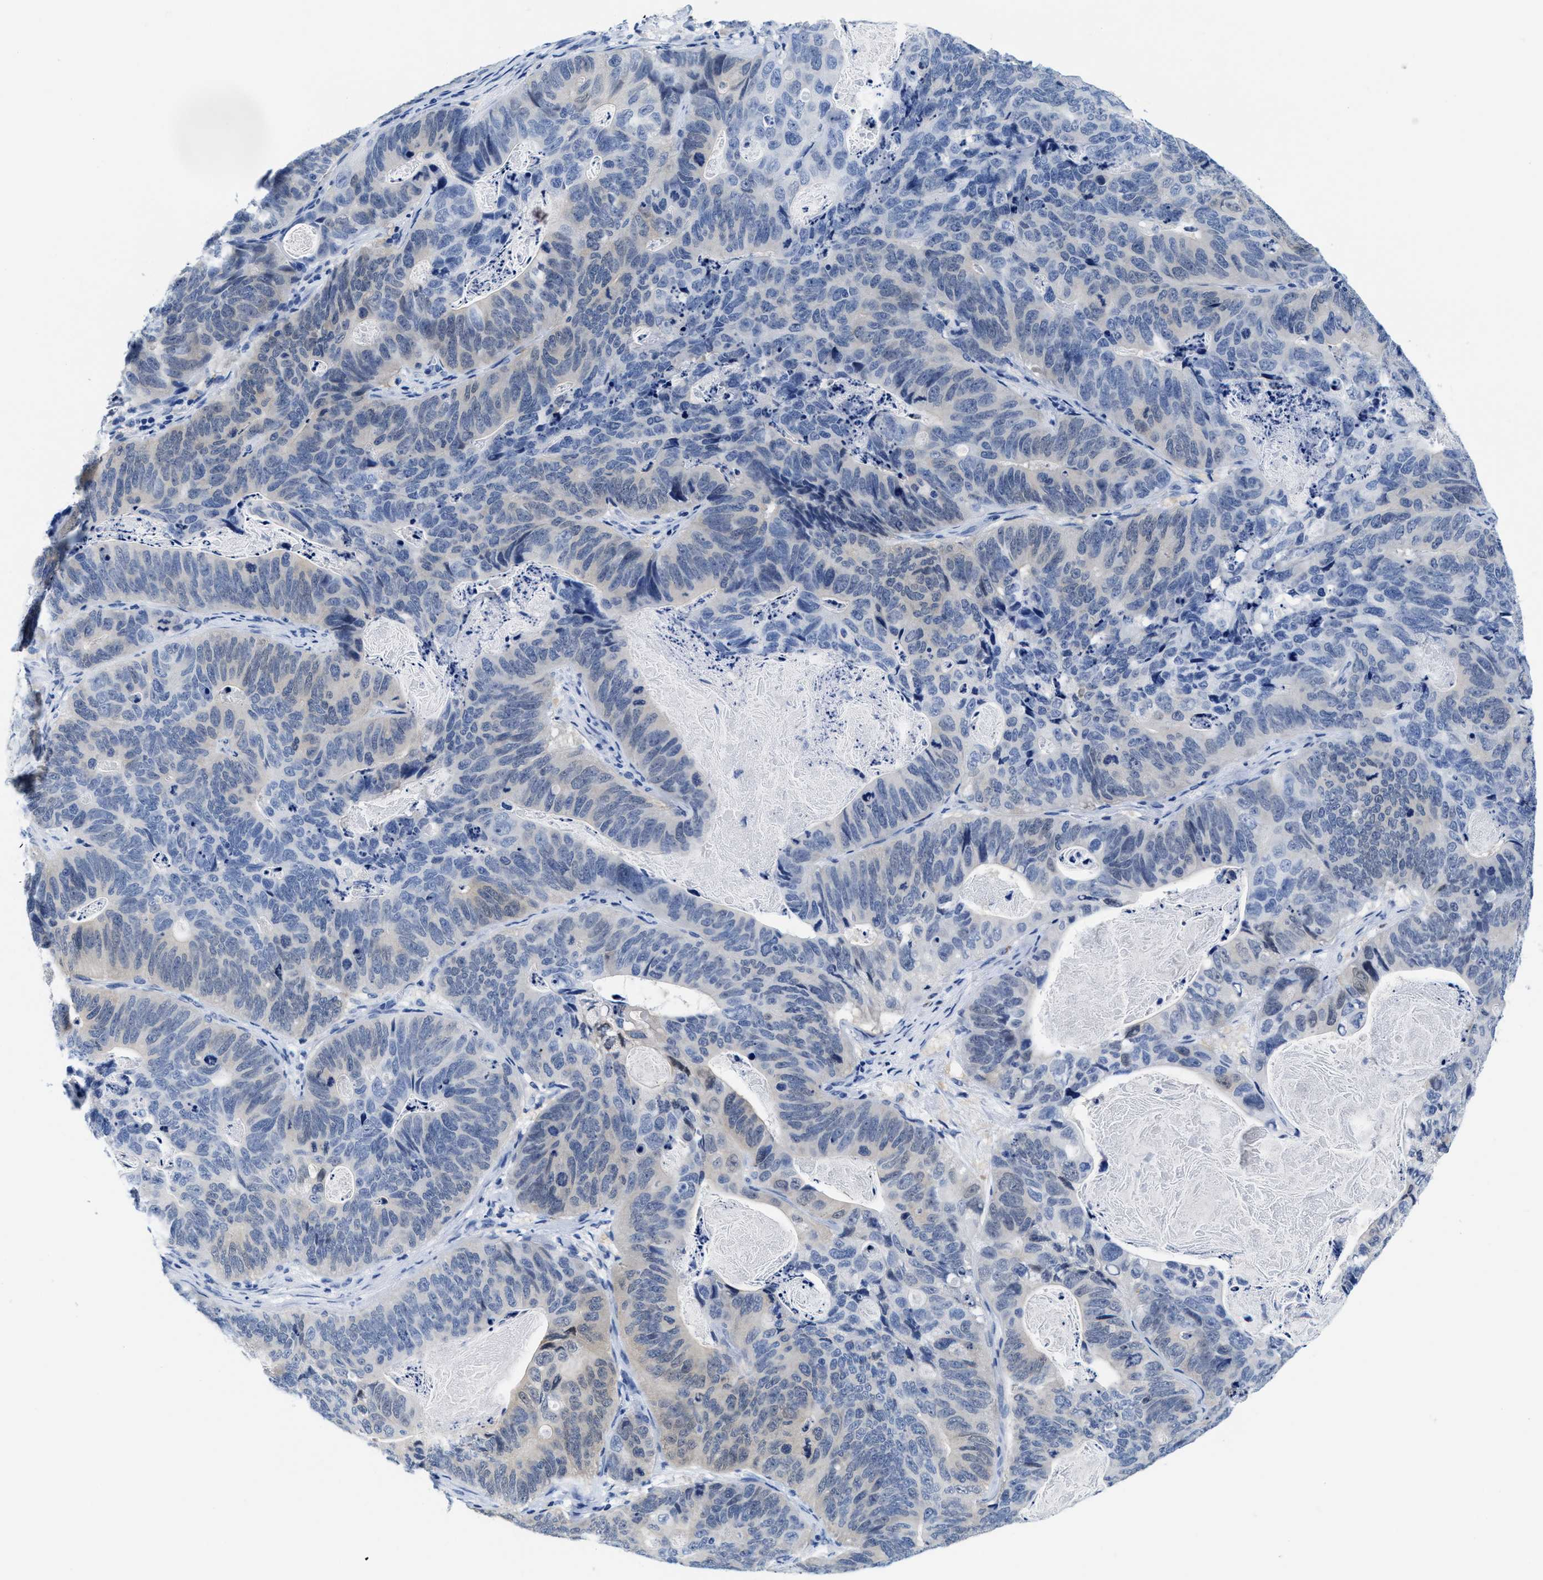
{"staining": {"intensity": "negative", "quantity": "none", "location": "none"}, "tissue": "stomach cancer", "cell_type": "Tumor cells", "image_type": "cancer", "snomed": [{"axis": "morphology", "description": "Normal tissue, NOS"}, {"axis": "morphology", "description": "Adenocarcinoma, NOS"}, {"axis": "topography", "description": "Stomach"}], "caption": "A photomicrograph of human stomach cancer (adenocarcinoma) is negative for staining in tumor cells.", "gene": "TTC3", "patient": {"sex": "female", "age": 89}}